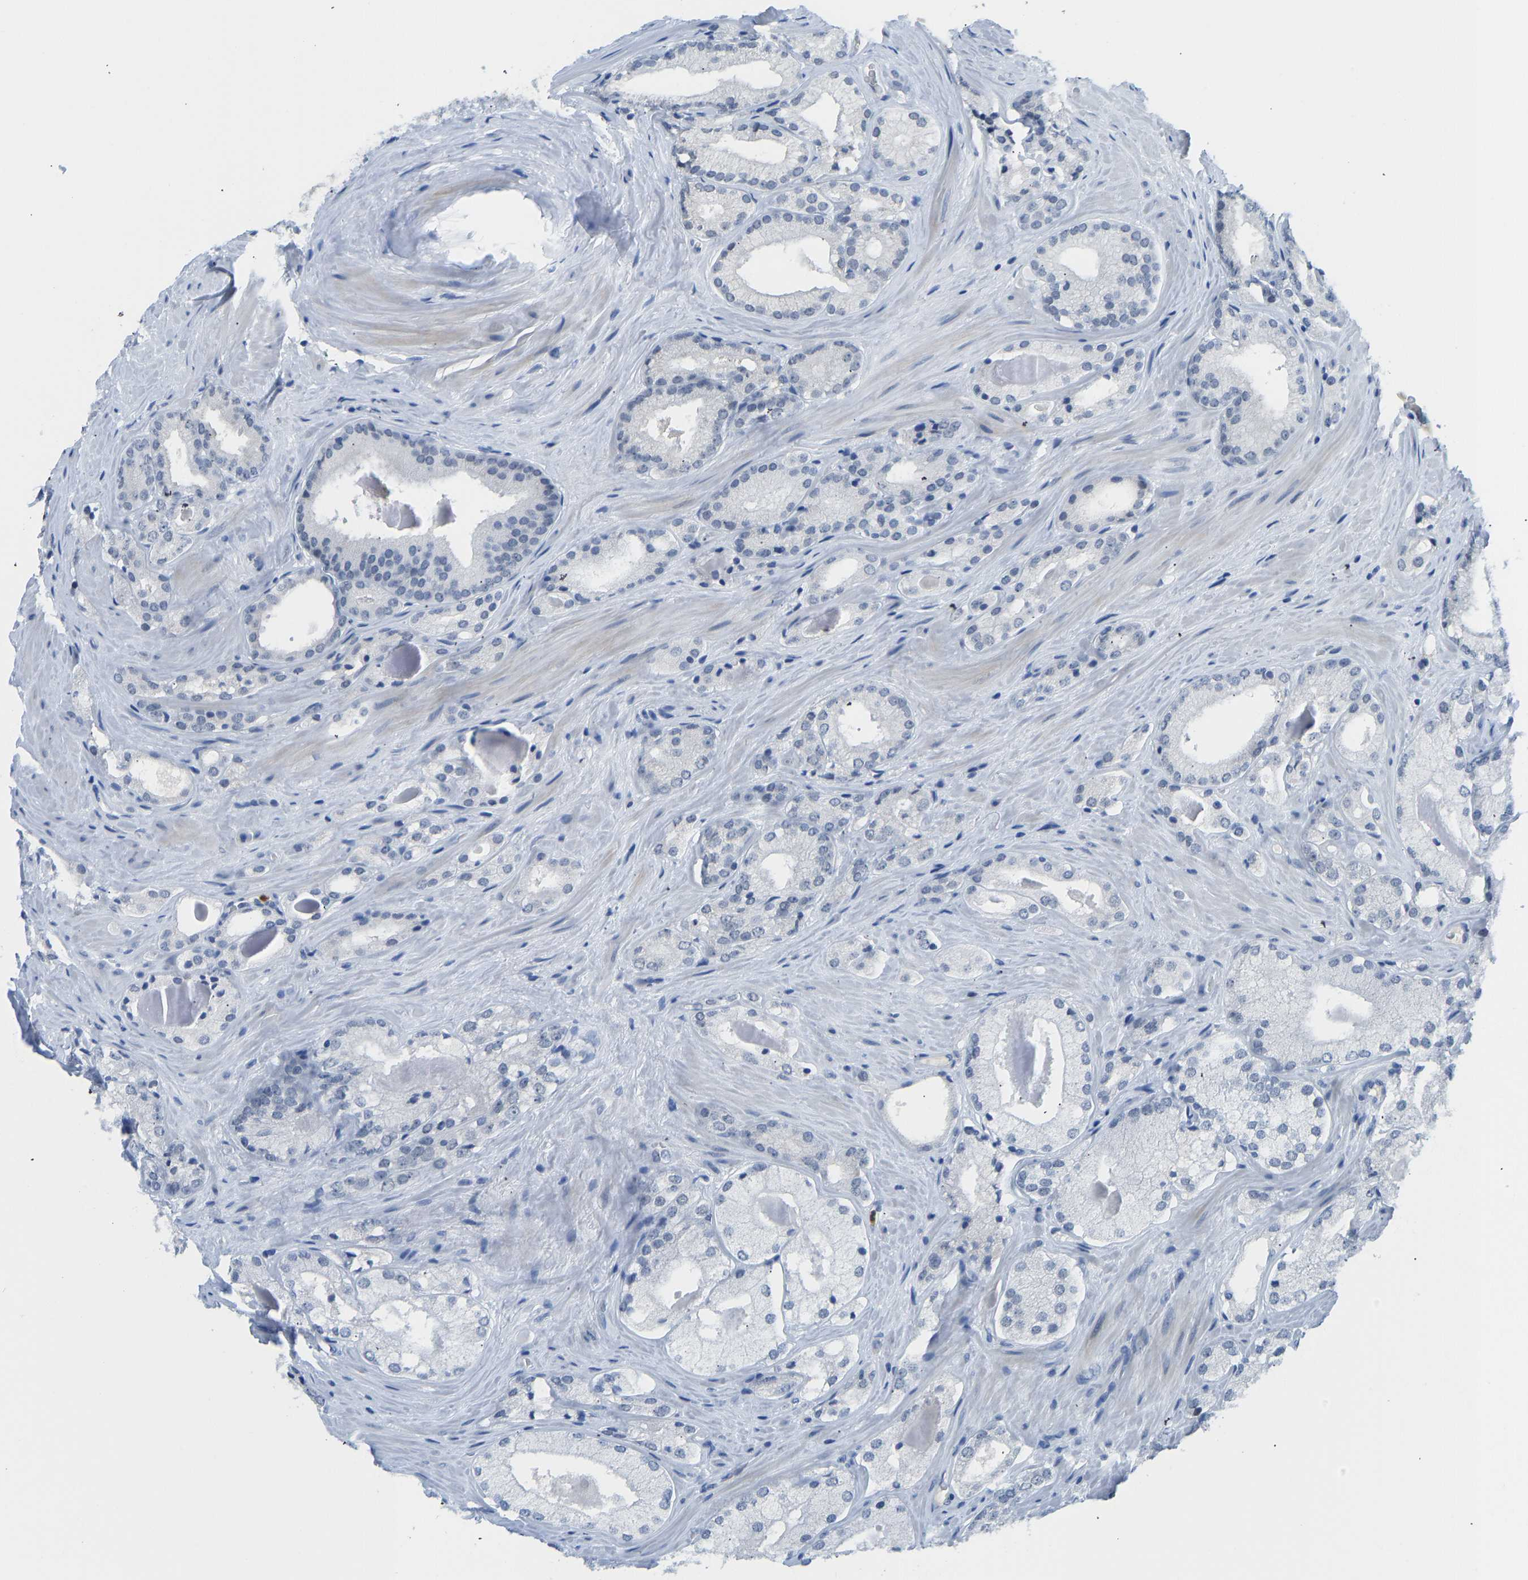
{"staining": {"intensity": "negative", "quantity": "none", "location": "none"}, "tissue": "prostate cancer", "cell_type": "Tumor cells", "image_type": "cancer", "snomed": [{"axis": "morphology", "description": "Adenocarcinoma, Low grade"}, {"axis": "topography", "description": "Prostate"}], "caption": "Tumor cells are negative for brown protein staining in prostate cancer (low-grade adenocarcinoma).", "gene": "TXNDC2", "patient": {"sex": "male", "age": 65}}